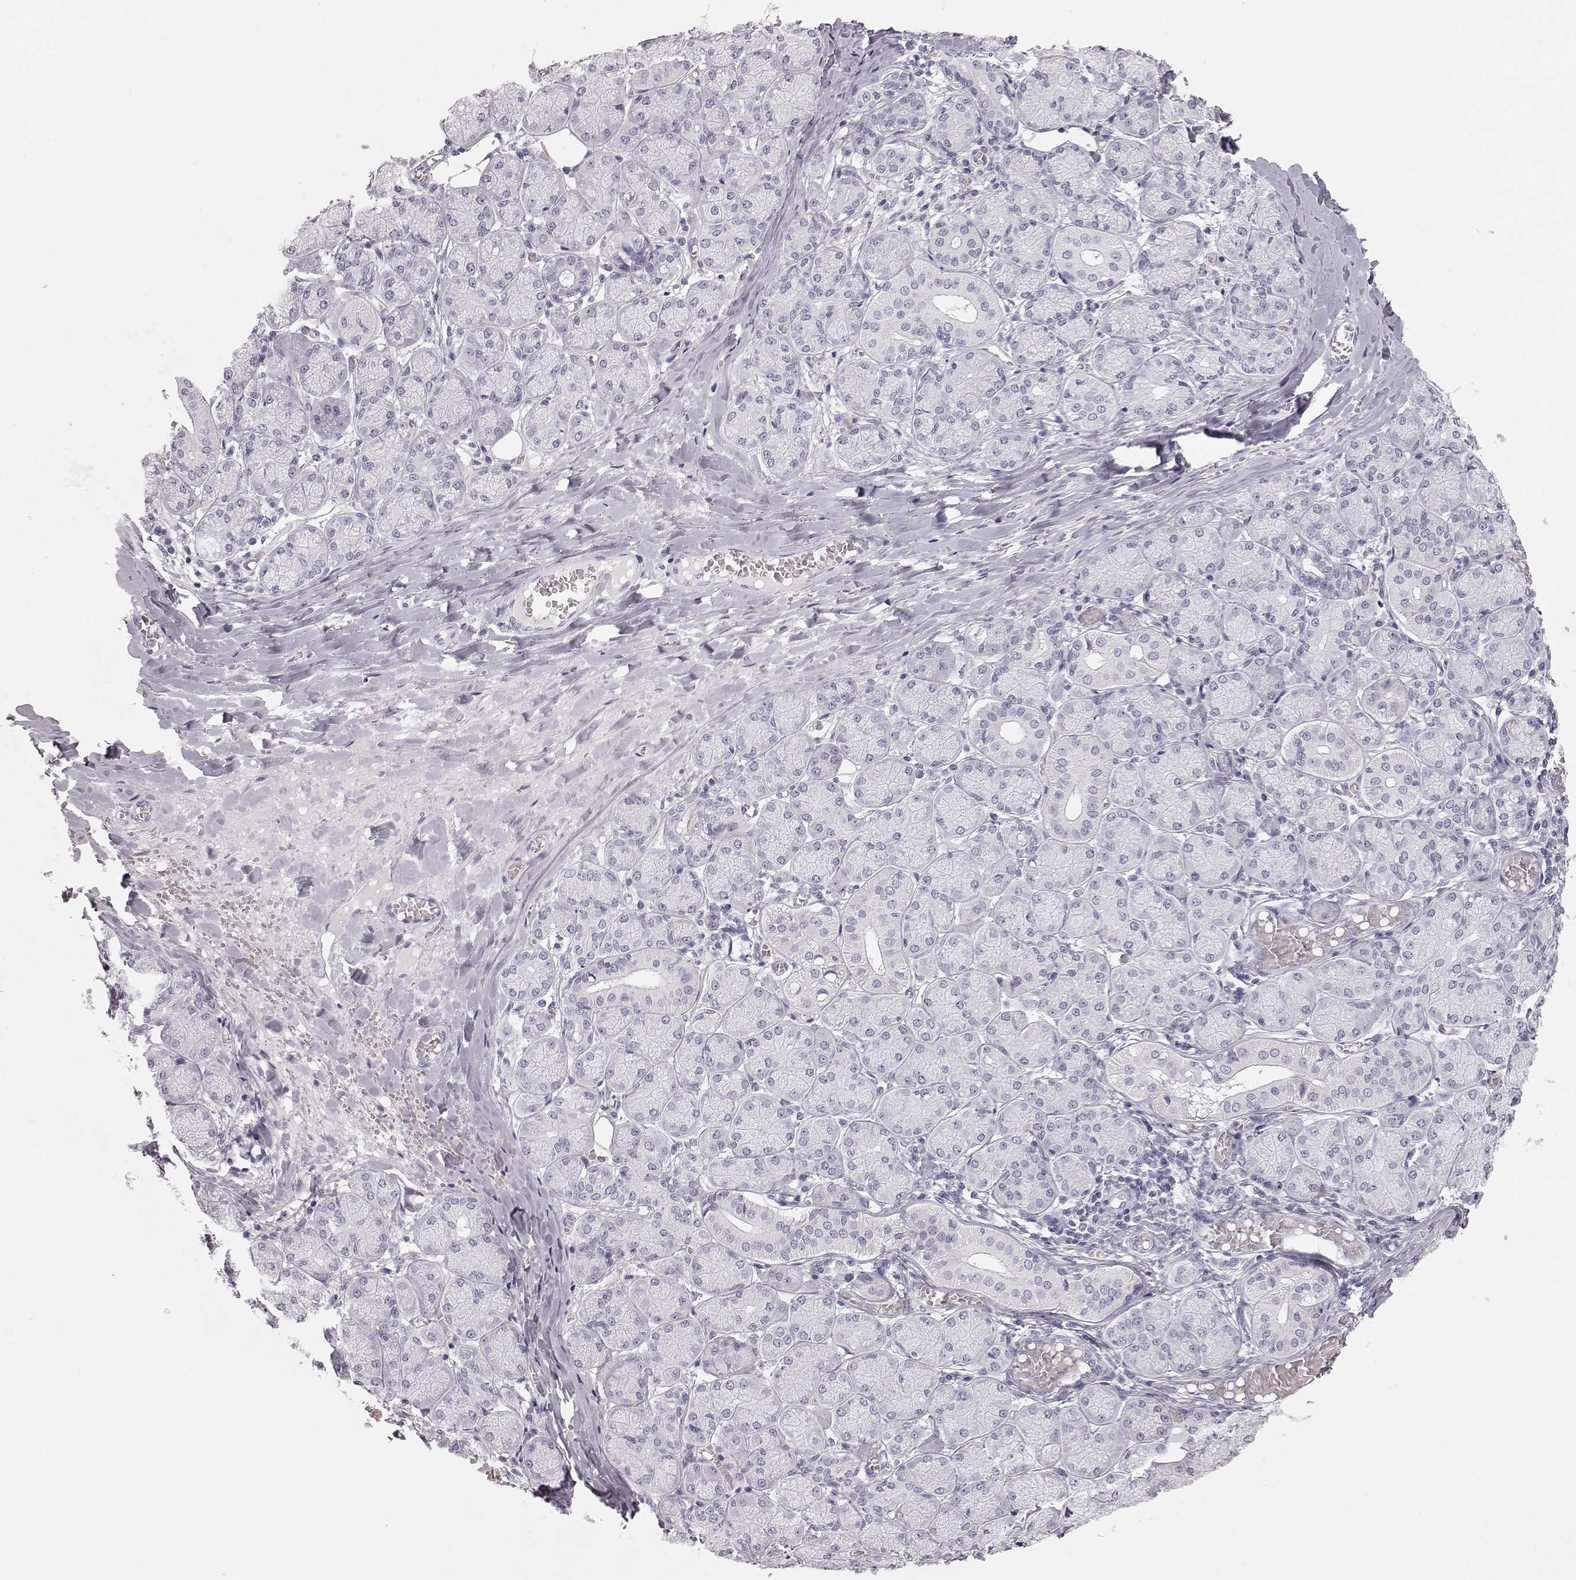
{"staining": {"intensity": "negative", "quantity": "none", "location": "none"}, "tissue": "salivary gland", "cell_type": "Glandular cells", "image_type": "normal", "snomed": [{"axis": "morphology", "description": "Normal tissue, NOS"}, {"axis": "topography", "description": "Salivary gland"}, {"axis": "topography", "description": "Peripheral nerve tissue"}], "caption": "This is an immunohistochemistry (IHC) image of benign salivary gland. There is no positivity in glandular cells.", "gene": "KRTAP16", "patient": {"sex": "female", "age": 24}}